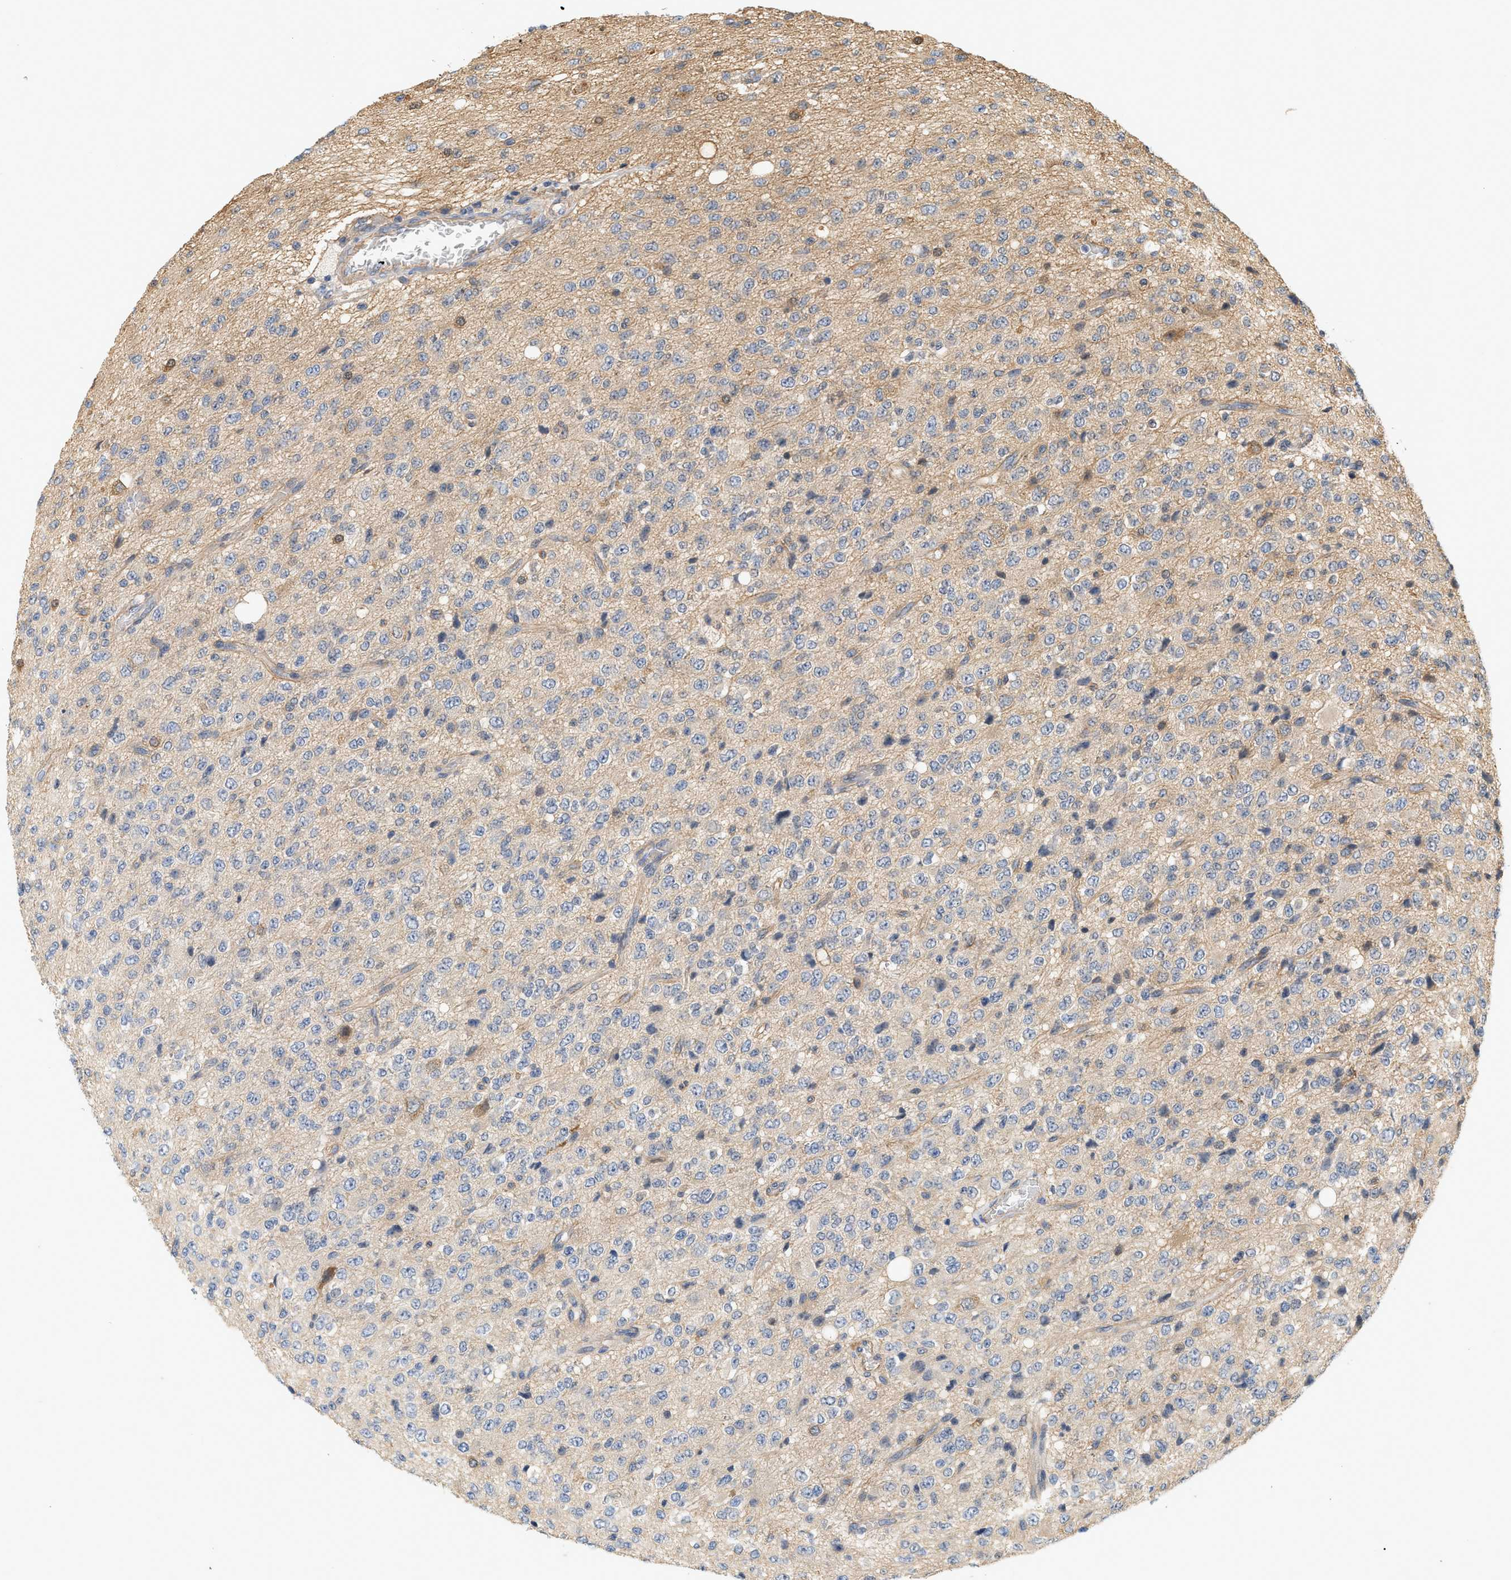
{"staining": {"intensity": "weak", "quantity": "25%-75%", "location": "cytoplasmic/membranous"}, "tissue": "glioma", "cell_type": "Tumor cells", "image_type": "cancer", "snomed": [{"axis": "morphology", "description": "Glioma, malignant, High grade"}, {"axis": "topography", "description": "pancreas cauda"}], "caption": "Immunohistochemical staining of malignant high-grade glioma displays low levels of weak cytoplasmic/membranous protein expression in approximately 25%-75% of tumor cells.", "gene": "CTXN1", "patient": {"sex": "male", "age": 60}}